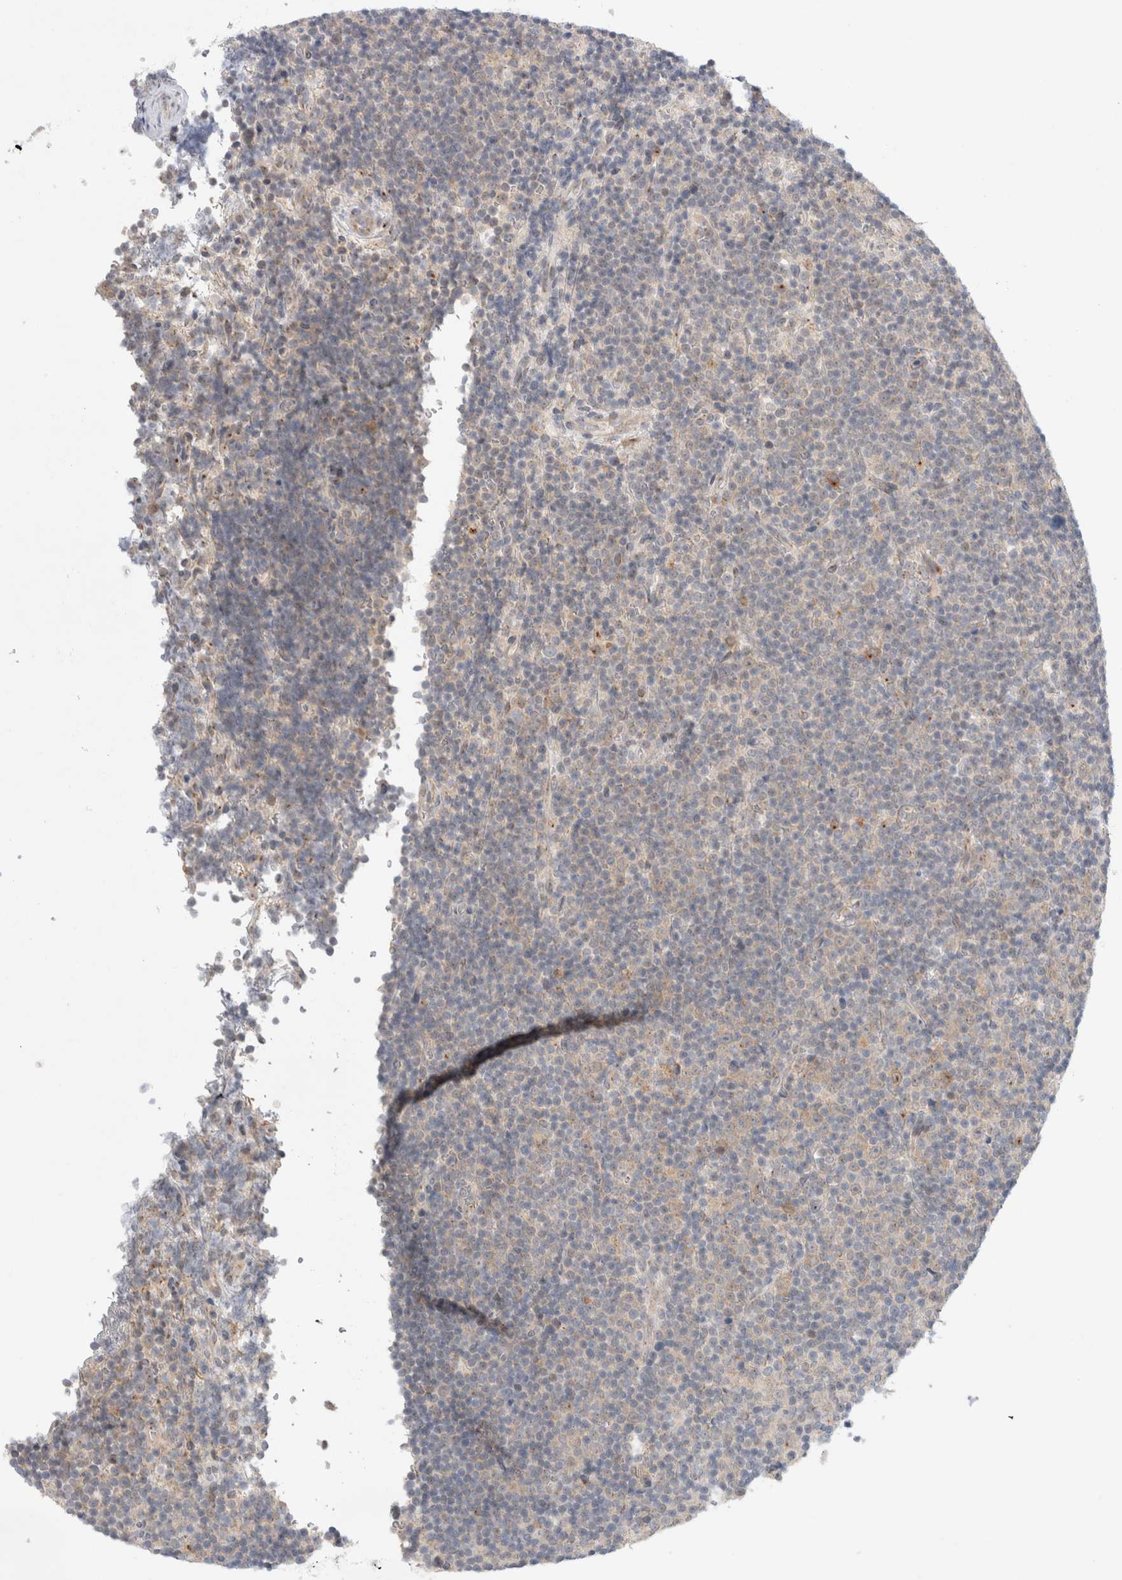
{"staining": {"intensity": "negative", "quantity": "none", "location": "none"}, "tissue": "lymphoma", "cell_type": "Tumor cells", "image_type": "cancer", "snomed": [{"axis": "morphology", "description": "Malignant lymphoma, non-Hodgkin's type, Low grade"}, {"axis": "topography", "description": "Lymph node"}], "caption": "There is no significant positivity in tumor cells of lymphoma. (DAB immunohistochemistry (IHC) visualized using brightfield microscopy, high magnification).", "gene": "BICD2", "patient": {"sex": "female", "age": 67}}